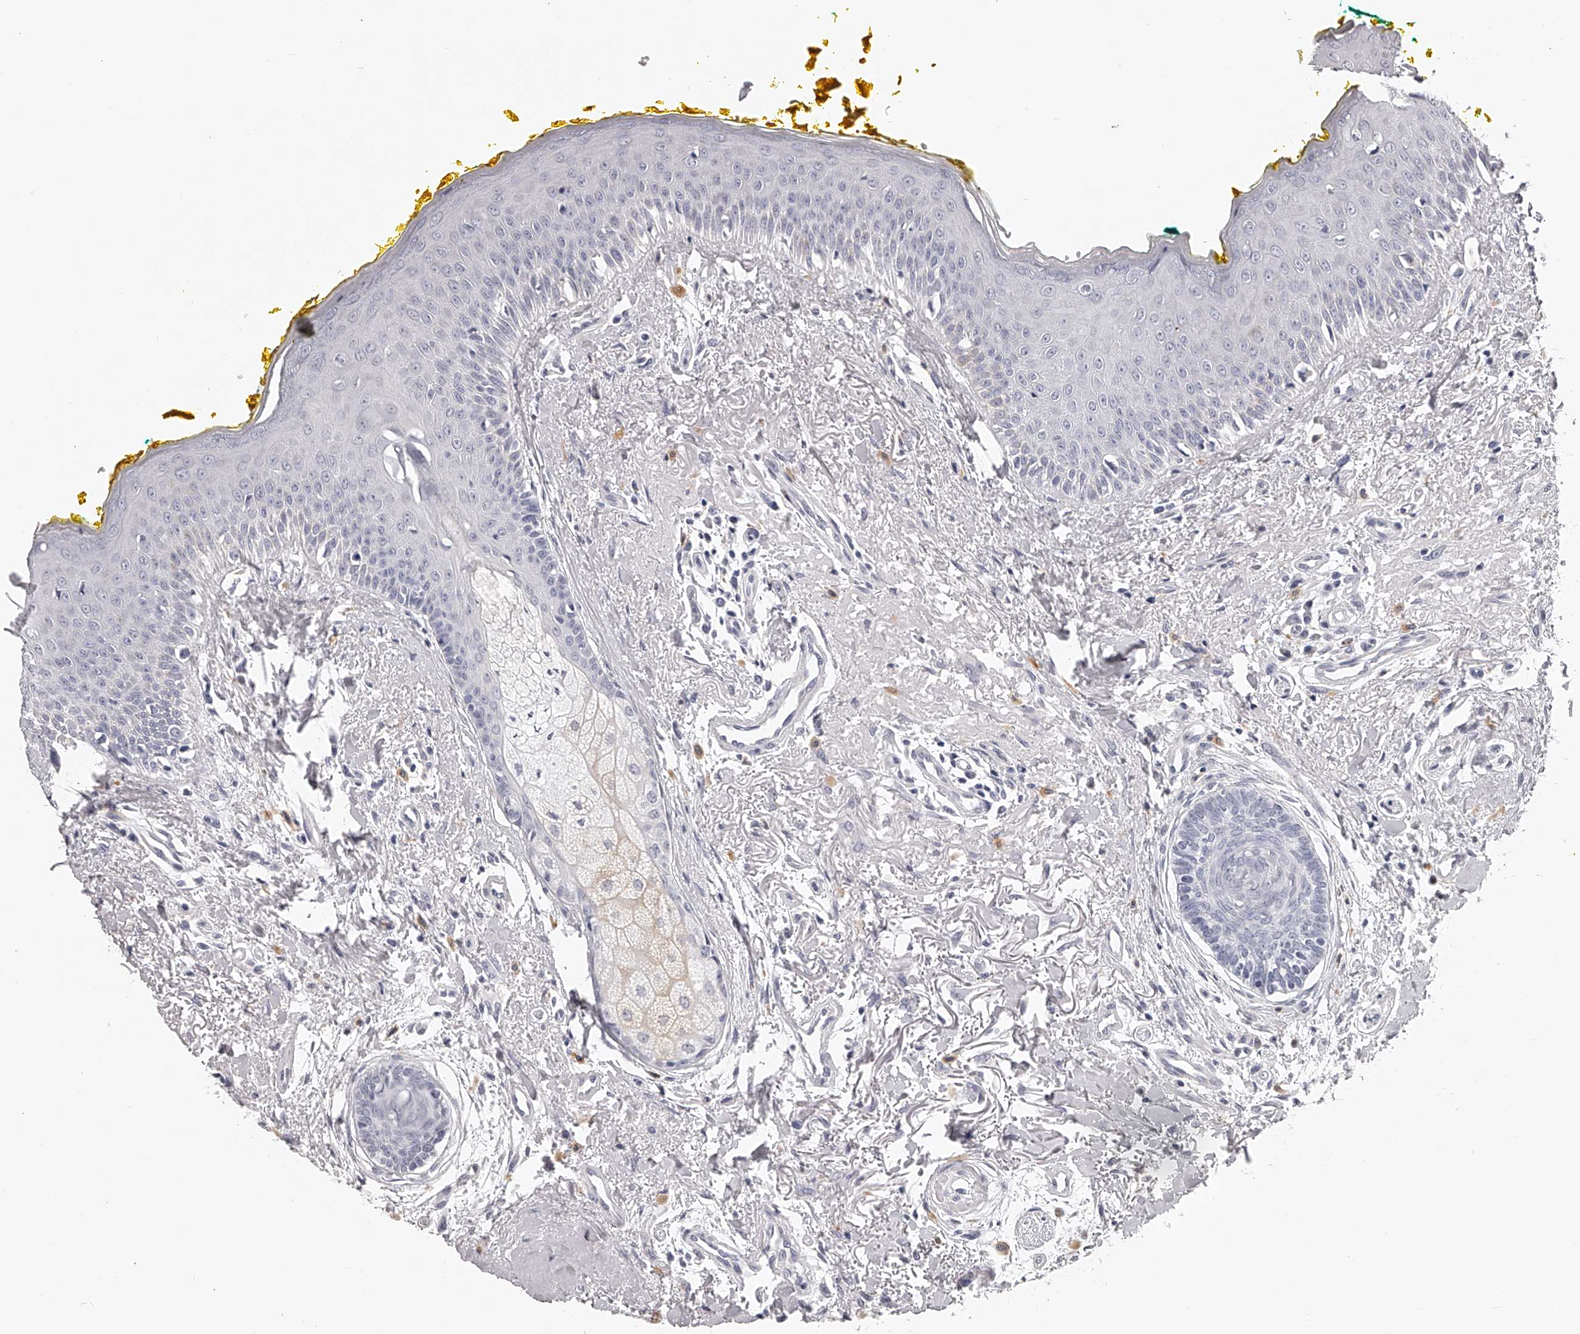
{"staining": {"intensity": "negative", "quantity": "none", "location": "none"}, "tissue": "oral mucosa", "cell_type": "Squamous epithelial cells", "image_type": "normal", "snomed": [{"axis": "morphology", "description": "Normal tissue, NOS"}, {"axis": "topography", "description": "Oral tissue"}], "caption": "High magnification brightfield microscopy of unremarkable oral mucosa stained with DAB (3,3'-diaminobenzidine) (brown) and counterstained with hematoxylin (blue): squamous epithelial cells show no significant expression.", "gene": "DMRT1", "patient": {"sex": "female", "age": 70}}